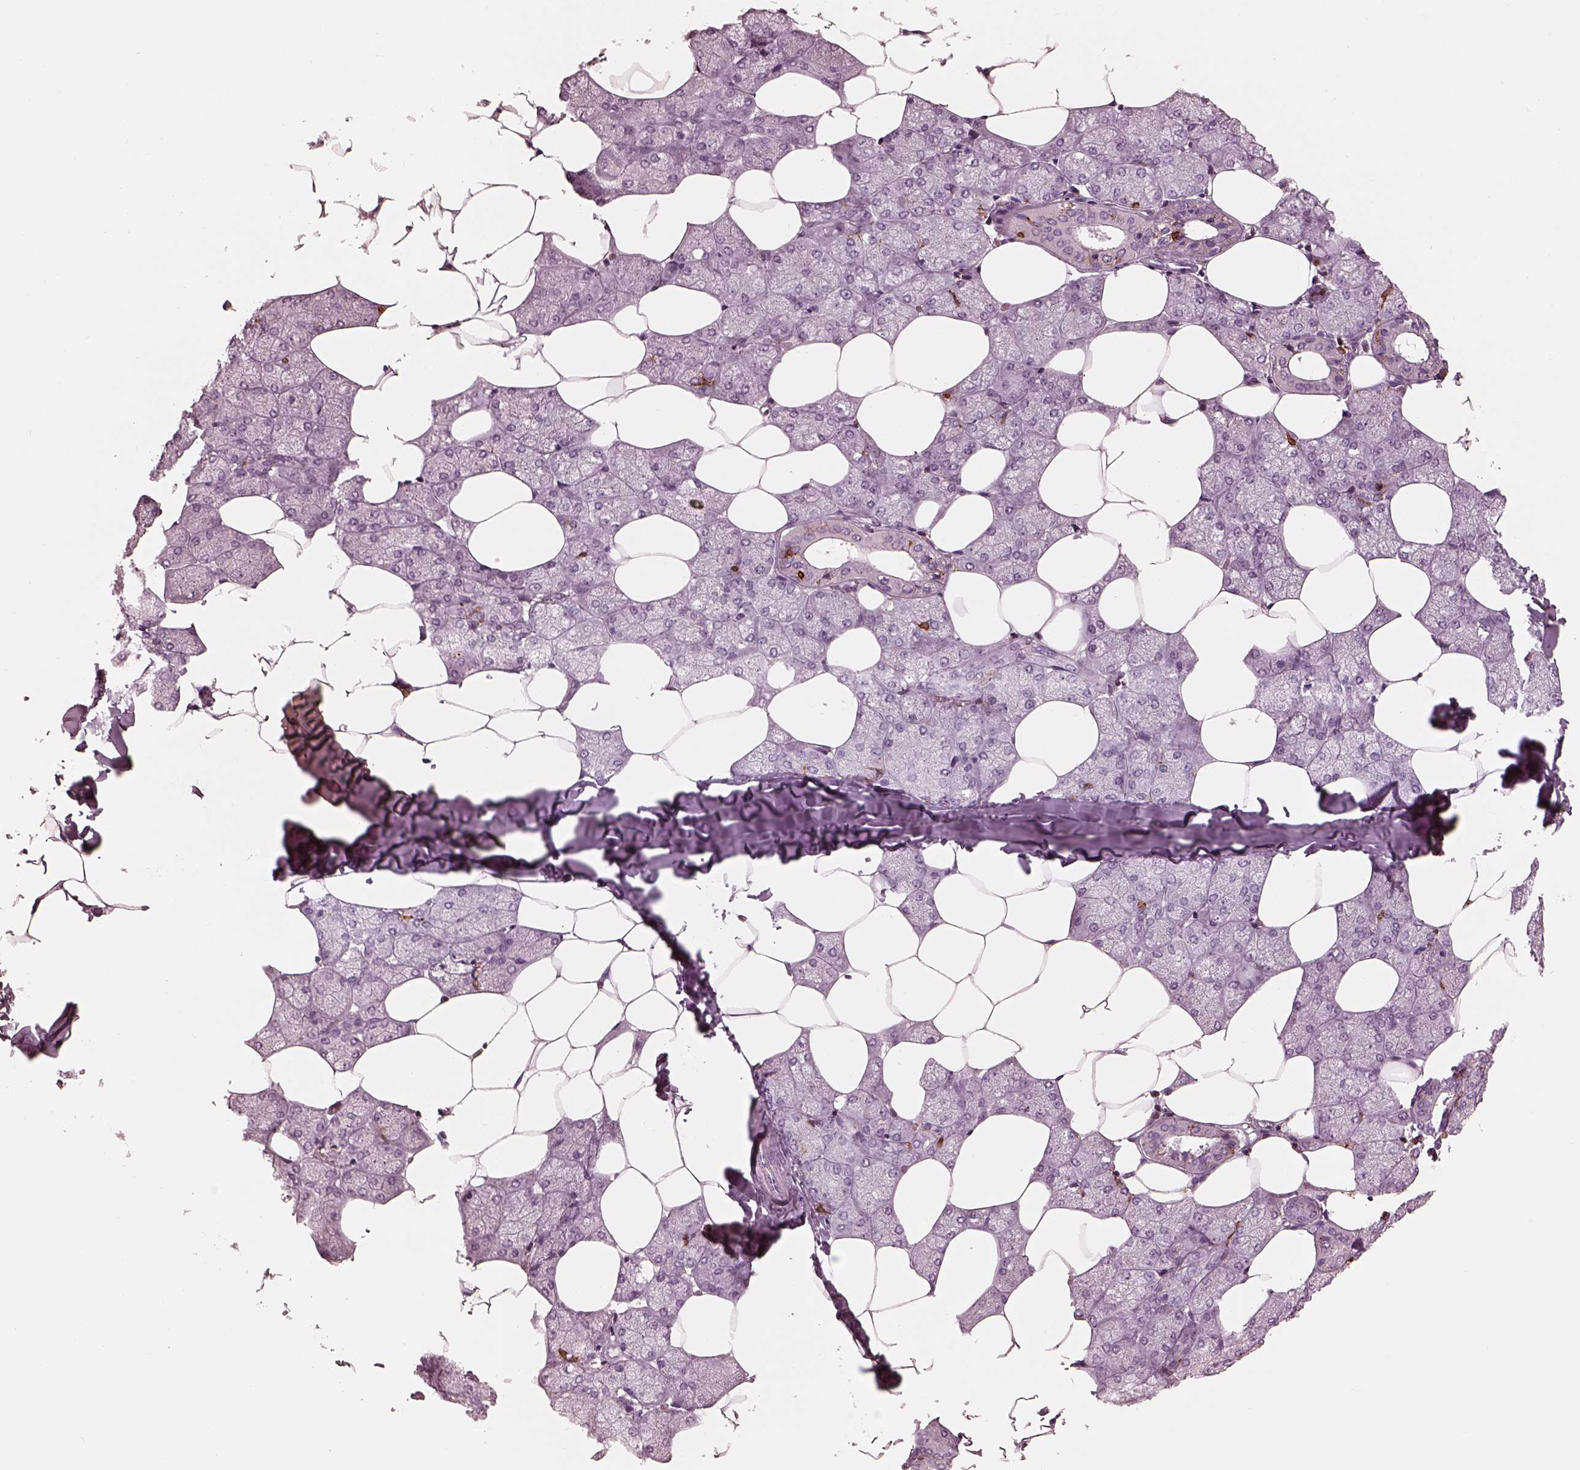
{"staining": {"intensity": "negative", "quantity": "none", "location": "none"}, "tissue": "salivary gland", "cell_type": "Glandular cells", "image_type": "normal", "snomed": [{"axis": "morphology", "description": "Normal tissue, NOS"}, {"axis": "topography", "description": "Salivary gland"}], "caption": "The image reveals no significant positivity in glandular cells of salivary gland.", "gene": "ALOX5", "patient": {"sex": "female", "age": 43}}